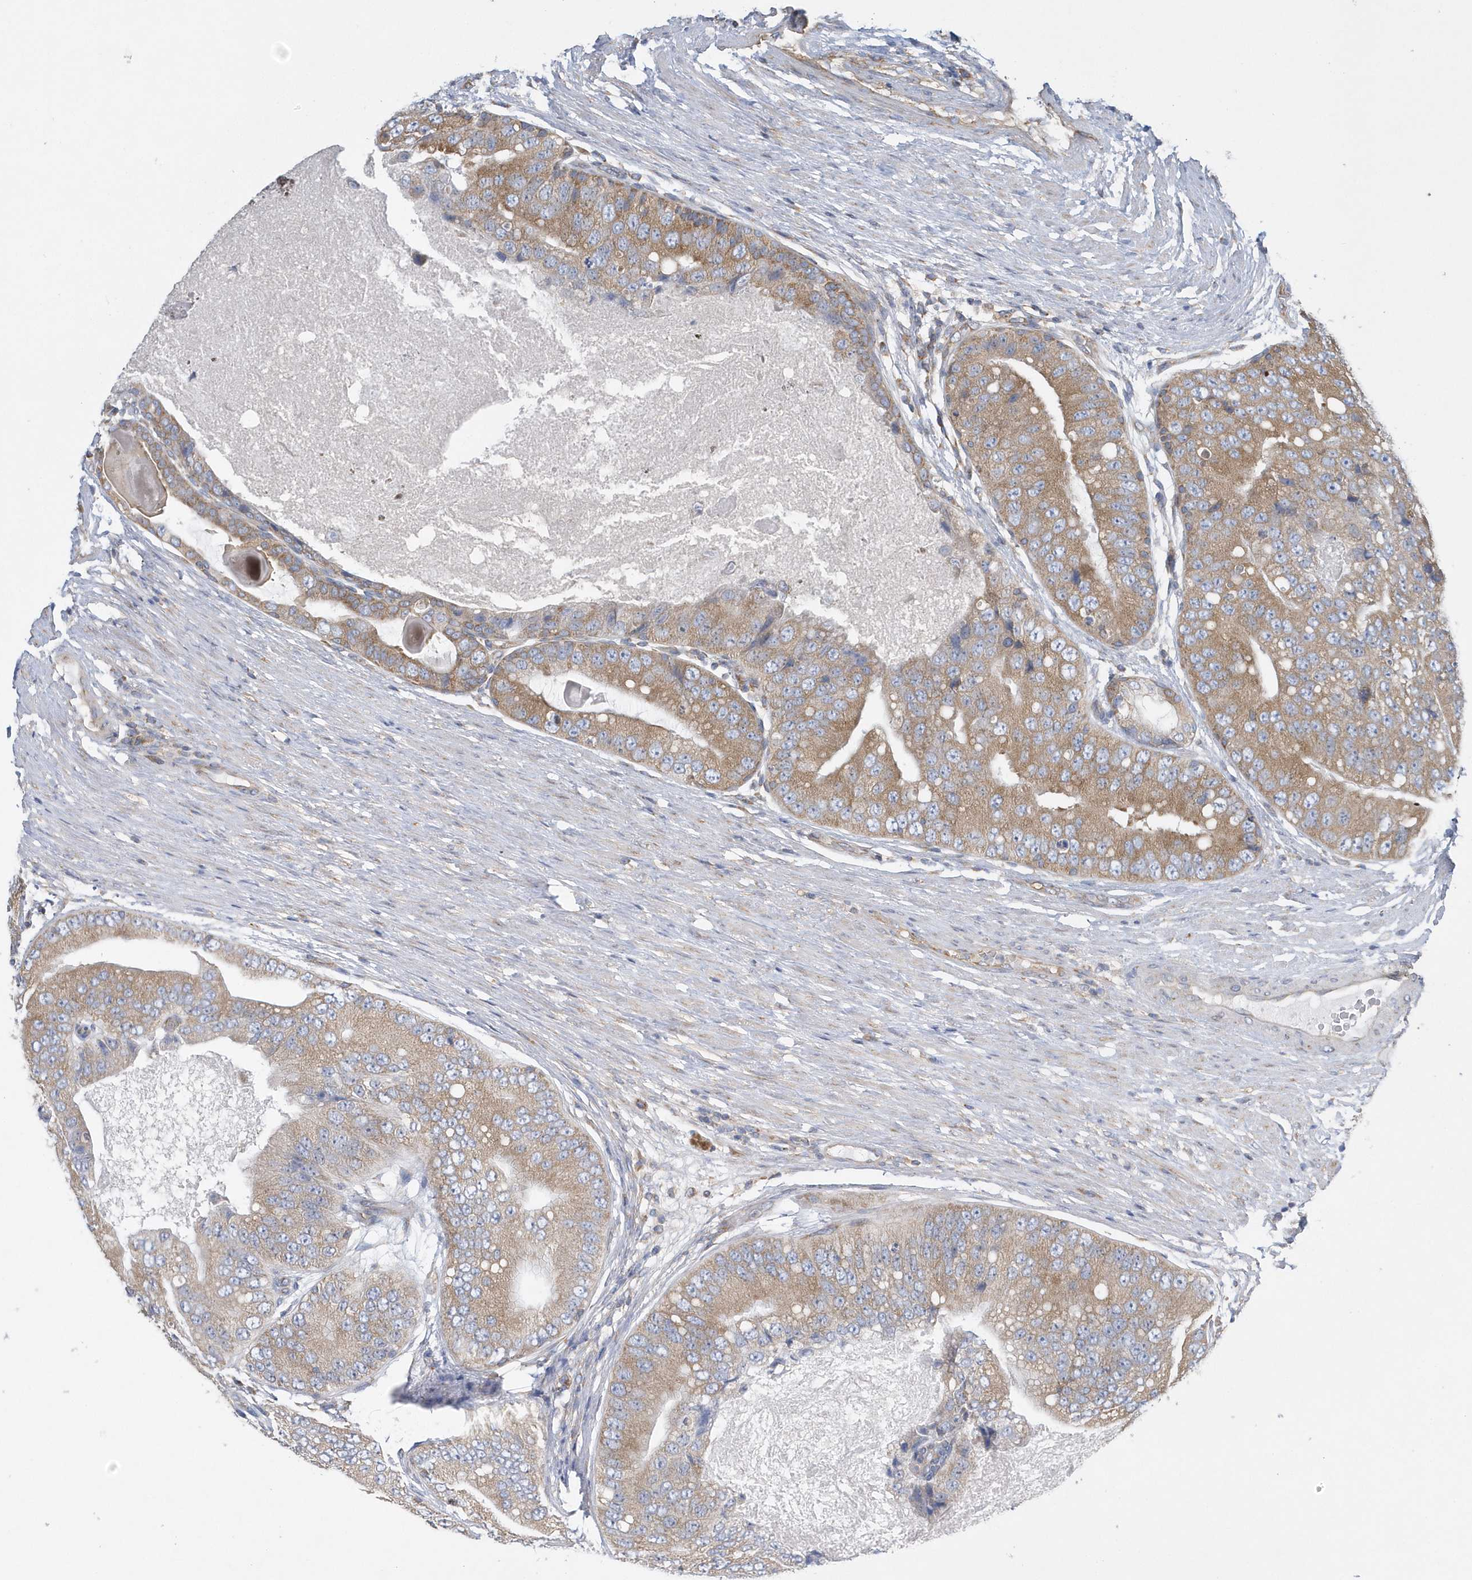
{"staining": {"intensity": "moderate", "quantity": ">75%", "location": "cytoplasmic/membranous"}, "tissue": "prostate cancer", "cell_type": "Tumor cells", "image_type": "cancer", "snomed": [{"axis": "morphology", "description": "Adenocarcinoma, High grade"}, {"axis": "topography", "description": "Prostate"}], "caption": "Immunohistochemistry of human high-grade adenocarcinoma (prostate) shows medium levels of moderate cytoplasmic/membranous expression in about >75% of tumor cells.", "gene": "SPATA5", "patient": {"sex": "male", "age": 70}}